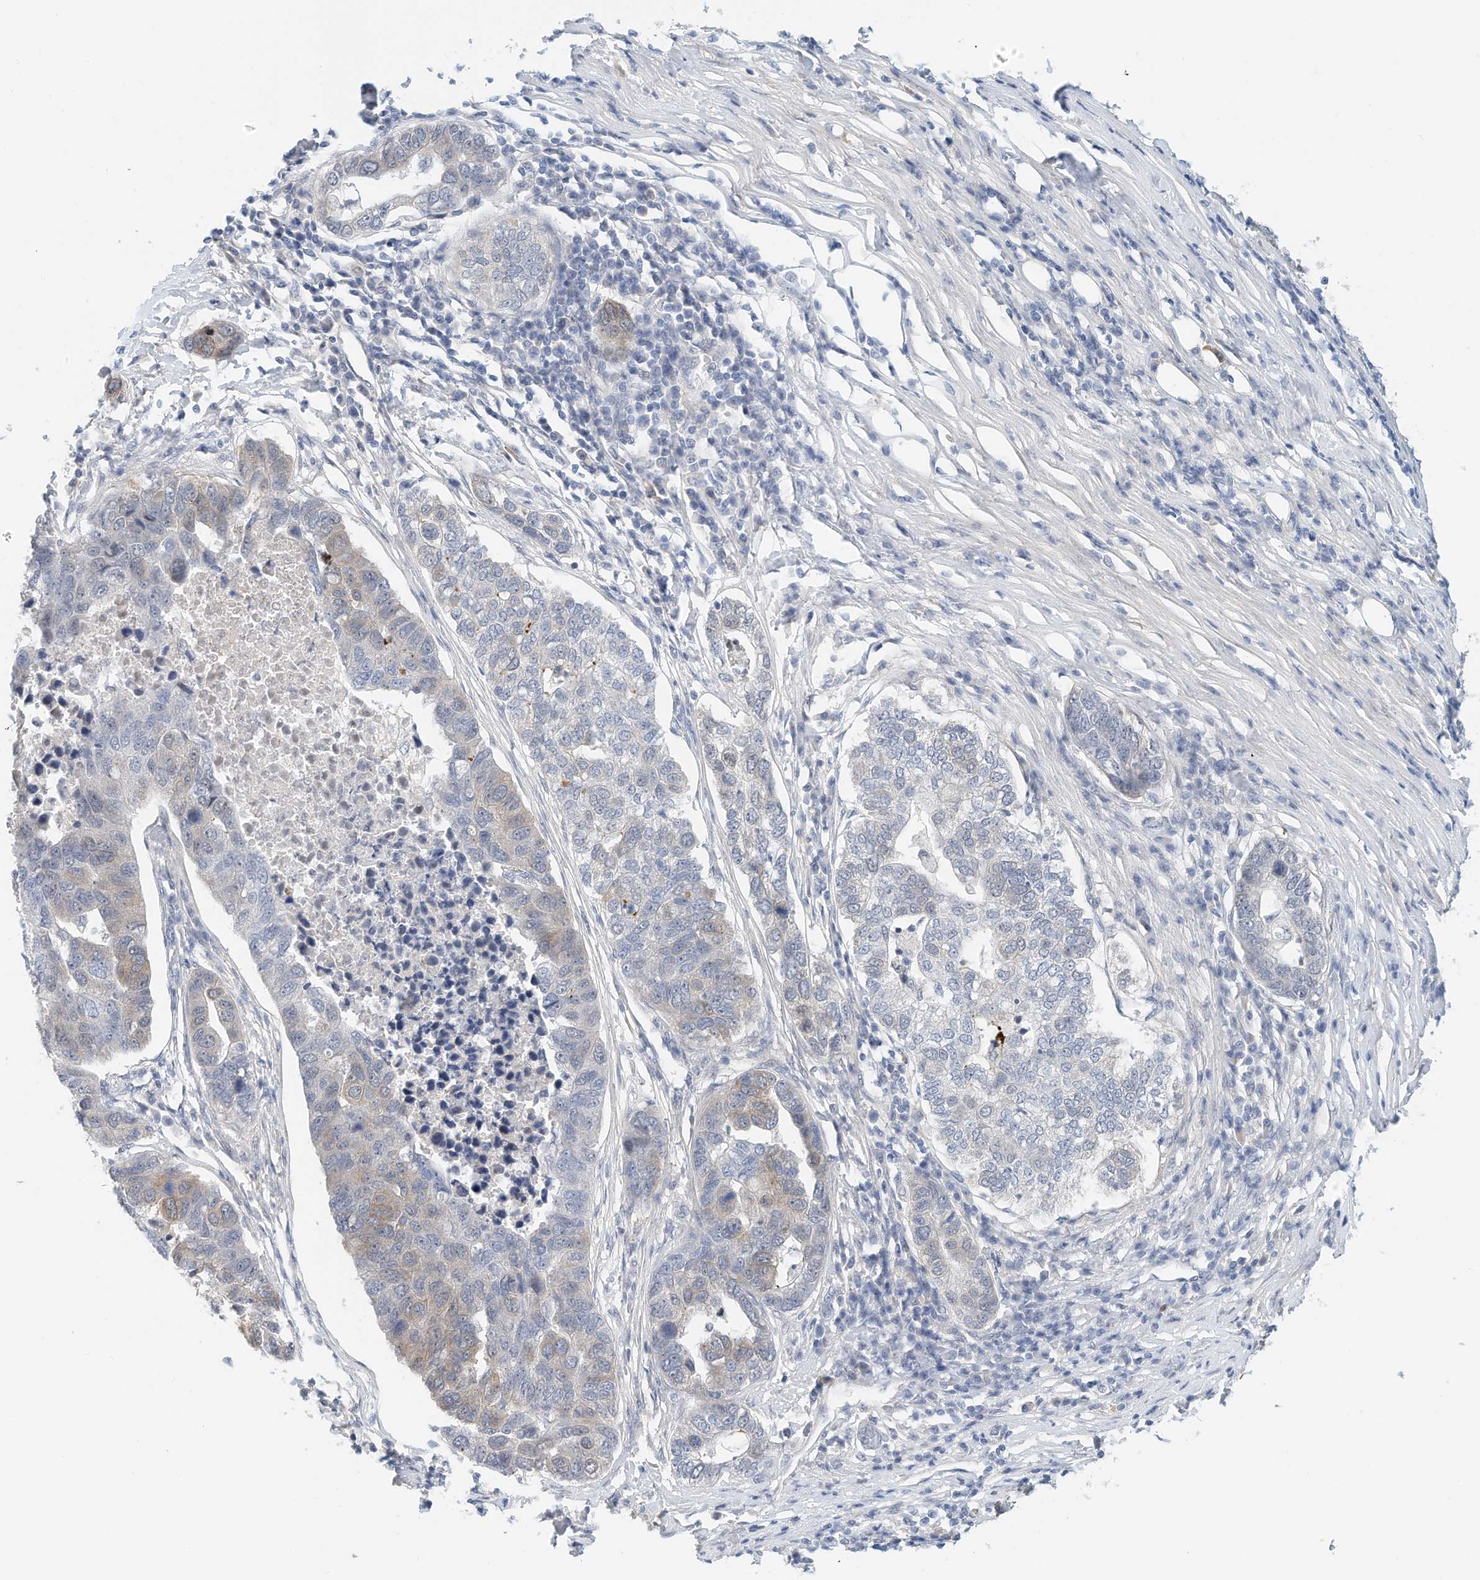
{"staining": {"intensity": "negative", "quantity": "none", "location": "none"}, "tissue": "pancreatic cancer", "cell_type": "Tumor cells", "image_type": "cancer", "snomed": [{"axis": "morphology", "description": "Adenocarcinoma, NOS"}, {"axis": "topography", "description": "Pancreas"}], "caption": "Immunohistochemistry of human pancreatic cancer (adenocarcinoma) demonstrates no staining in tumor cells.", "gene": "ARHGAP28", "patient": {"sex": "female", "age": 61}}